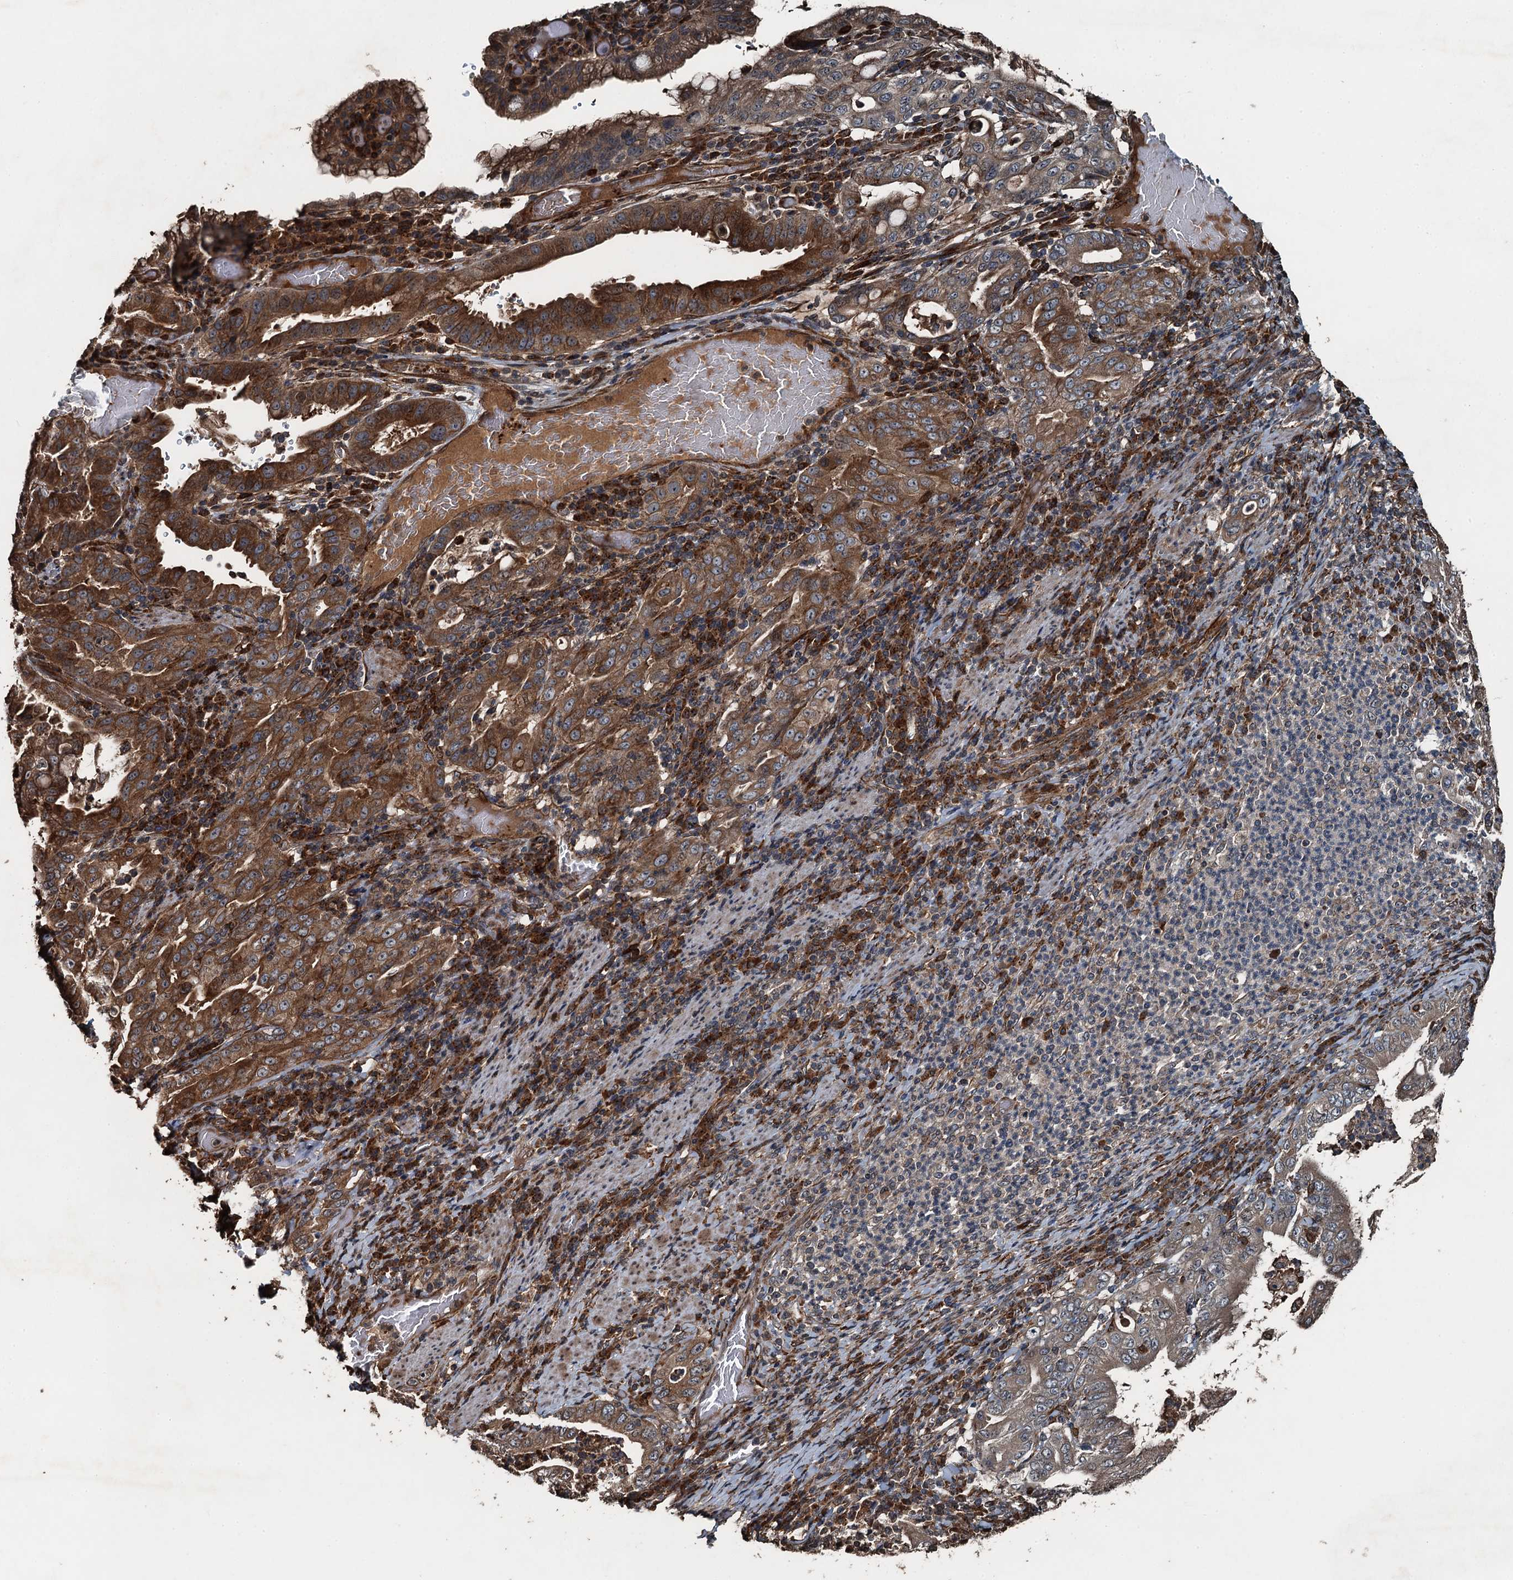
{"staining": {"intensity": "moderate", "quantity": ">75%", "location": "cytoplasmic/membranous"}, "tissue": "stomach cancer", "cell_type": "Tumor cells", "image_type": "cancer", "snomed": [{"axis": "morphology", "description": "Normal tissue, NOS"}, {"axis": "morphology", "description": "Adenocarcinoma, NOS"}, {"axis": "topography", "description": "Esophagus"}, {"axis": "topography", "description": "Stomach, upper"}, {"axis": "topography", "description": "Peripheral nerve tissue"}], "caption": "Stomach cancer (adenocarcinoma) tissue reveals moderate cytoplasmic/membranous positivity in approximately >75% of tumor cells, visualized by immunohistochemistry.", "gene": "TCTN1", "patient": {"sex": "male", "age": 62}}